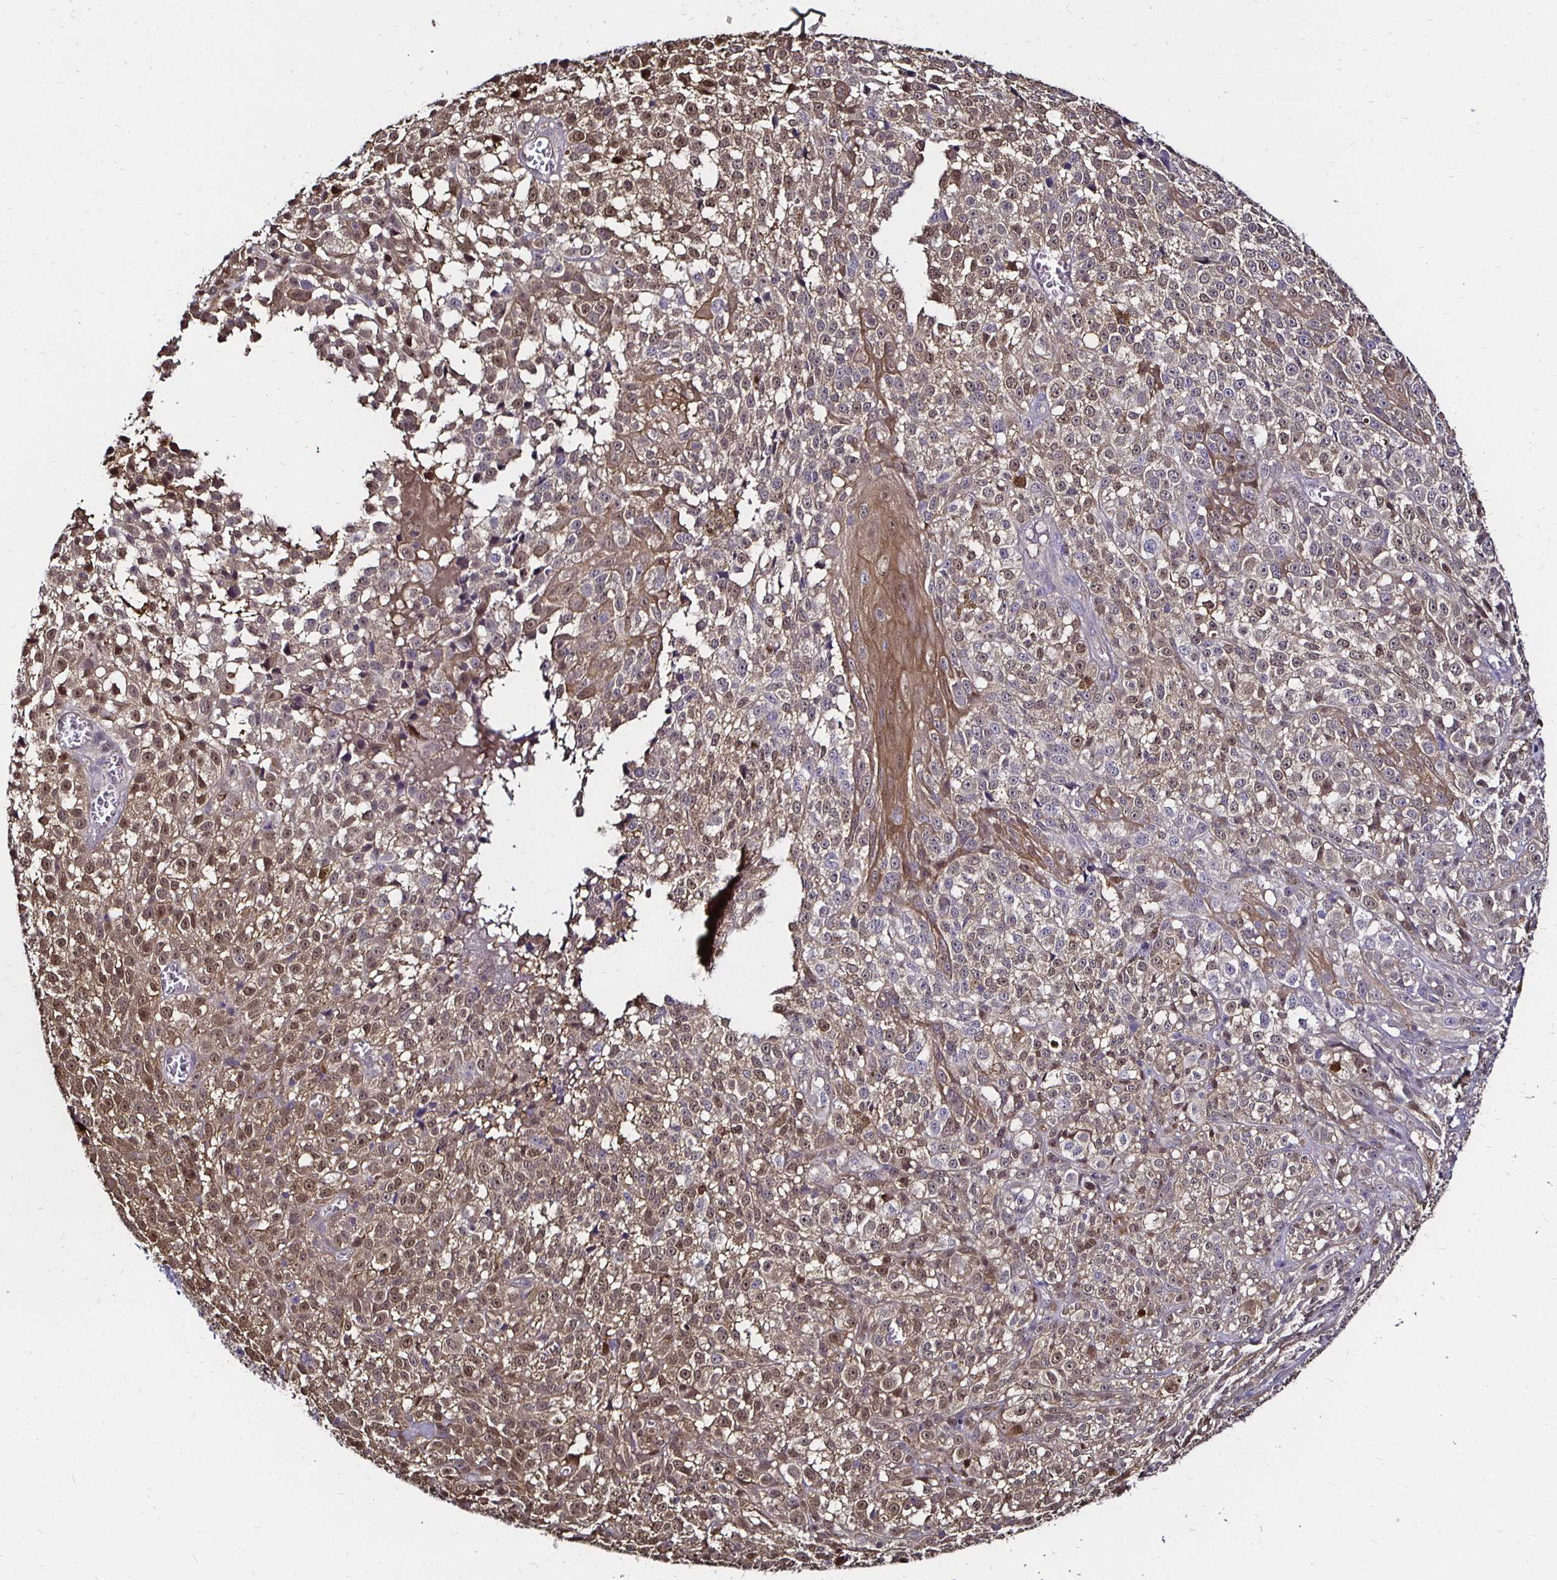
{"staining": {"intensity": "moderate", "quantity": "25%-75%", "location": "nuclear"}, "tissue": "melanoma", "cell_type": "Tumor cells", "image_type": "cancer", "snomed": [{"axis": "morphology", "description": "Malignant melanoma, NOS"}, {"axis": "topography", "description": "Skin"}], "caption": "Protein expression analysis of melanoma reveals moderate nuclear expression in about 25%-75% of tumor cells.", "gene": "TXN", "patient": {"sex": "male", "age": 79}}